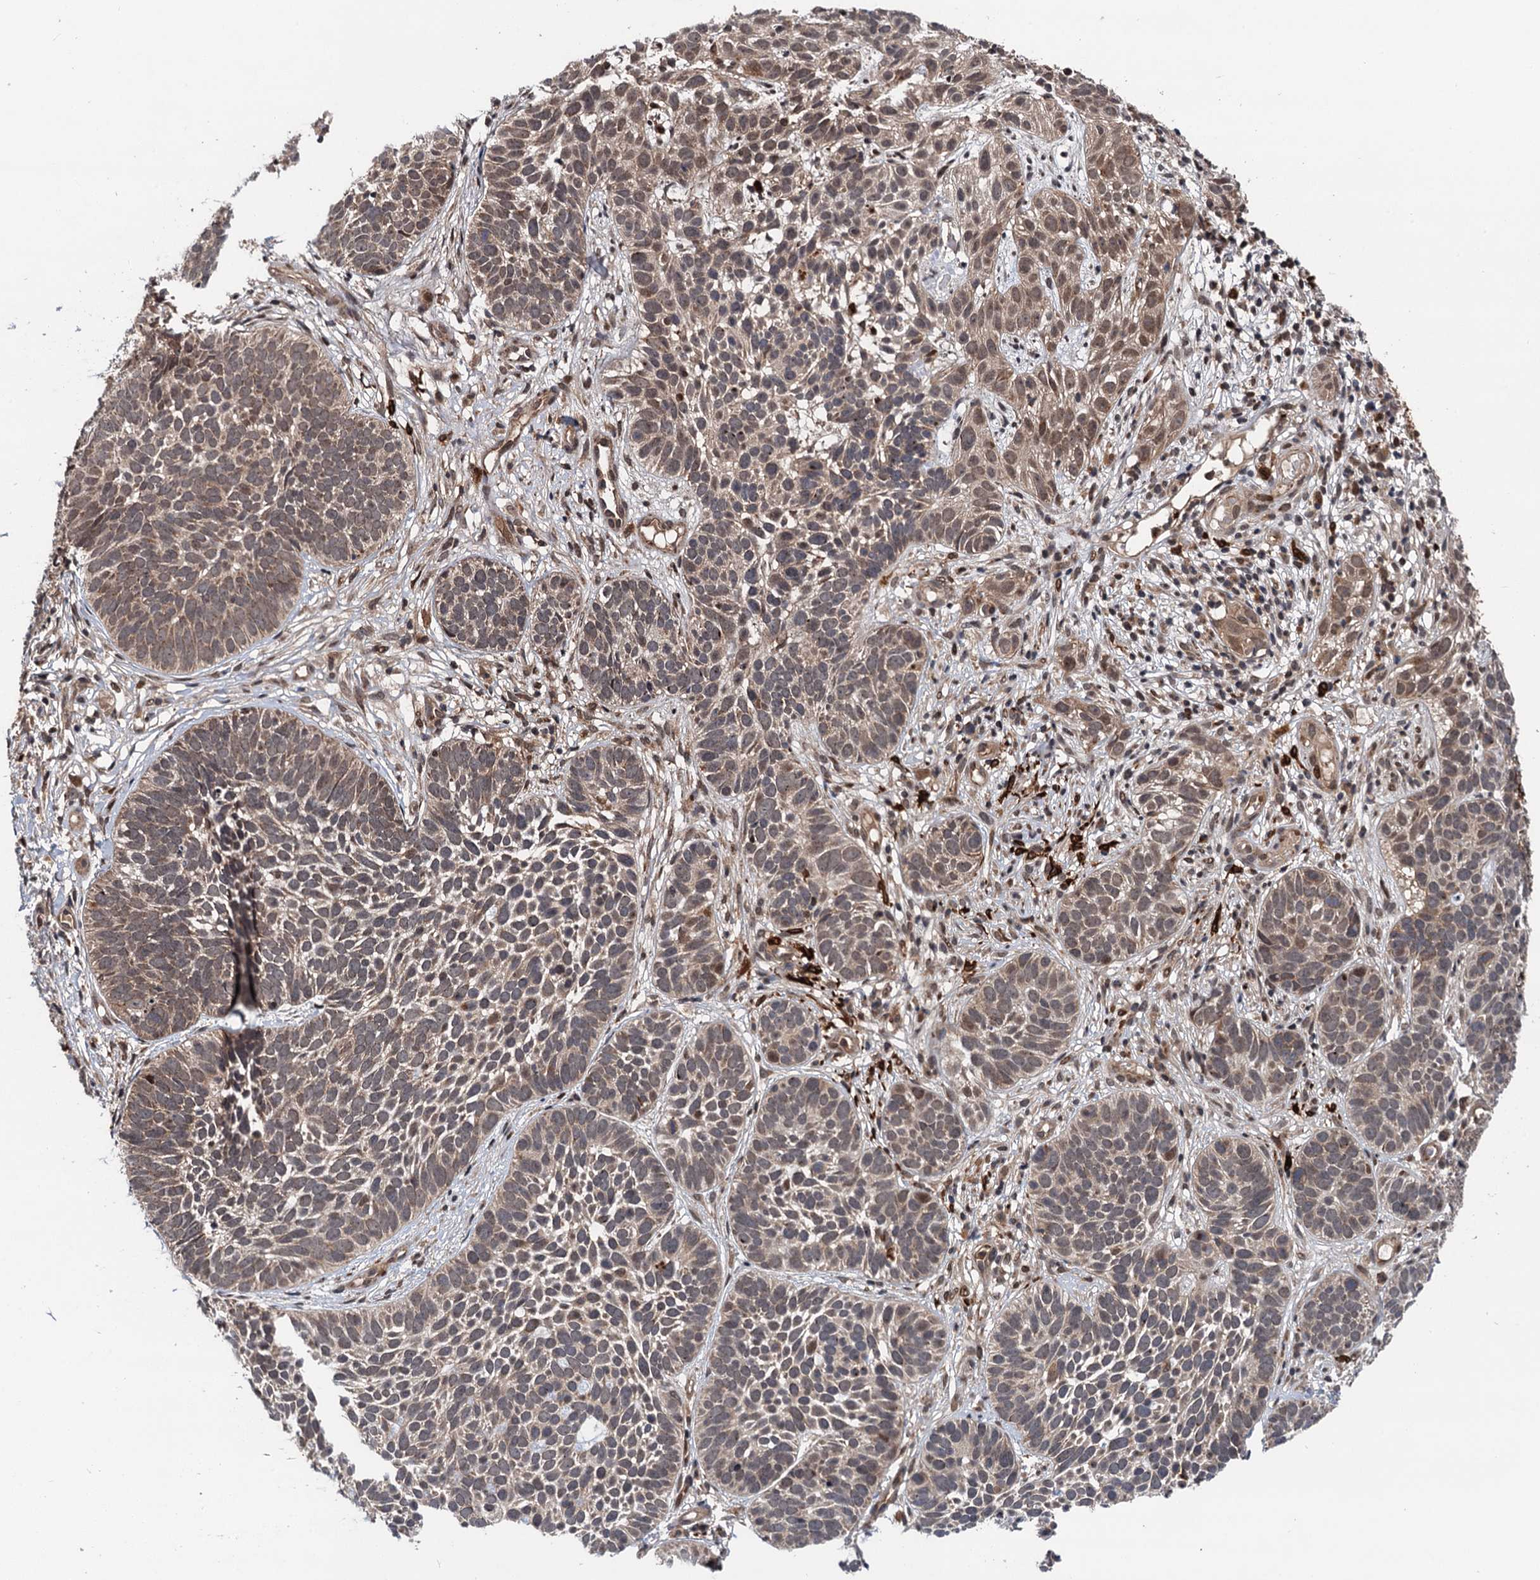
{"staining": {"intensity": "weak", "quantity": "<25%", "location": "cytoplasmic/membranous"}, "tissue": "skin cancer", "cell_type": "Tumor cells", "image_type": "cancer", "snomed": [{"axis": "morphology", "description": "Basal cell carcinoma"}, {"axis": "topography", "description": "Skin"}], "caption": "Immunohistochemistry (IHC) histopathology image of neoplastic tissue: human basal cell carcinoma (skin) stained with DAB (3,3'-diaminobenzidine) shows no significant protein expression in tumor cells.", "gene": "NLRP10", "patient": {"sex": "male", "age": 89}}